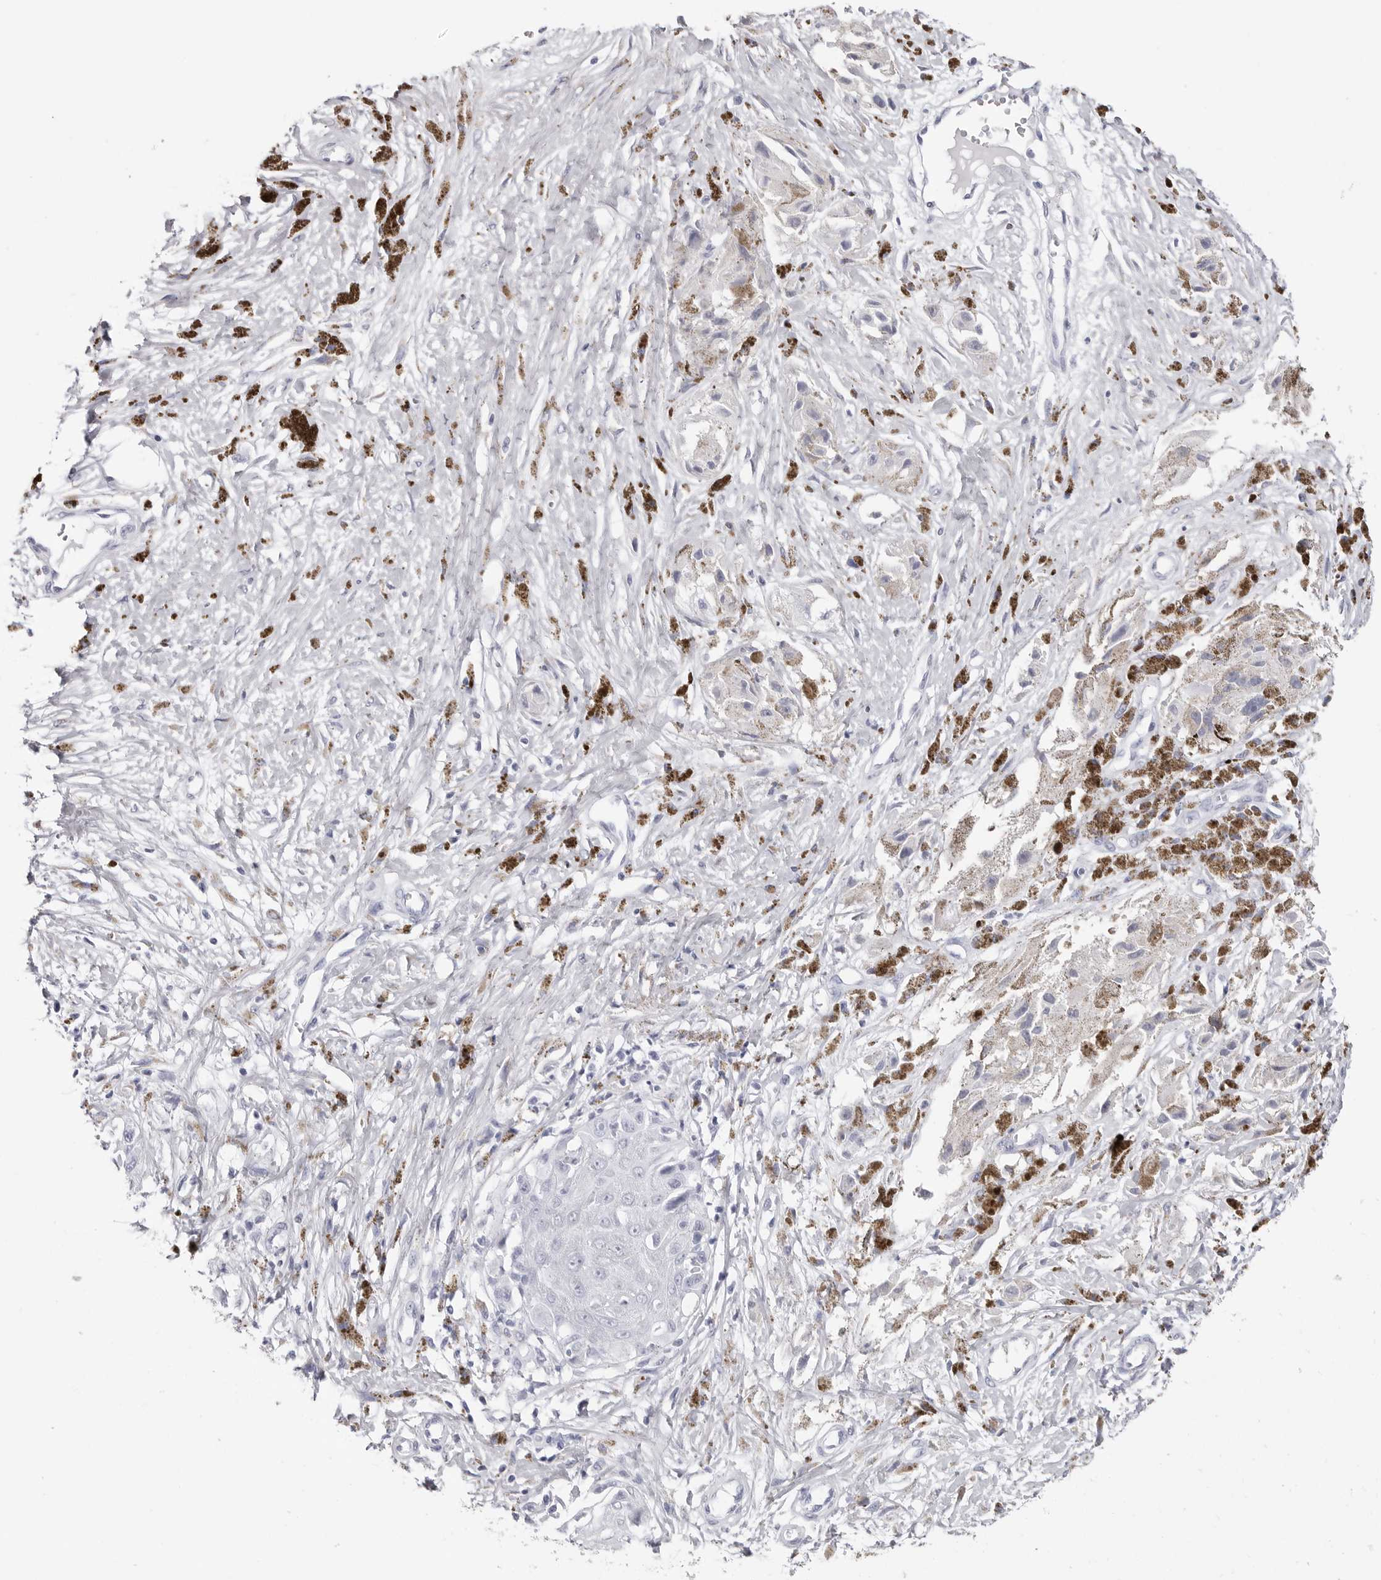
{"staining": {"intensity": "negative", "quantity": "none", "location": "none"}, "tissue": "melanoma", "cell_type": "Tumor cells", "image_type": "cancer", "snomed": [{"axis": "morphology", "description": "Malignant melanoma, NOS"}, {"axis": "topography", "description": "Skin"}], "caption": "This is an immunohistochemistry photomicrograph of human melanoma. There is no expression in tumor cells.", "gene": "CST2", "patient": {"sex": "male", "age": 88}}